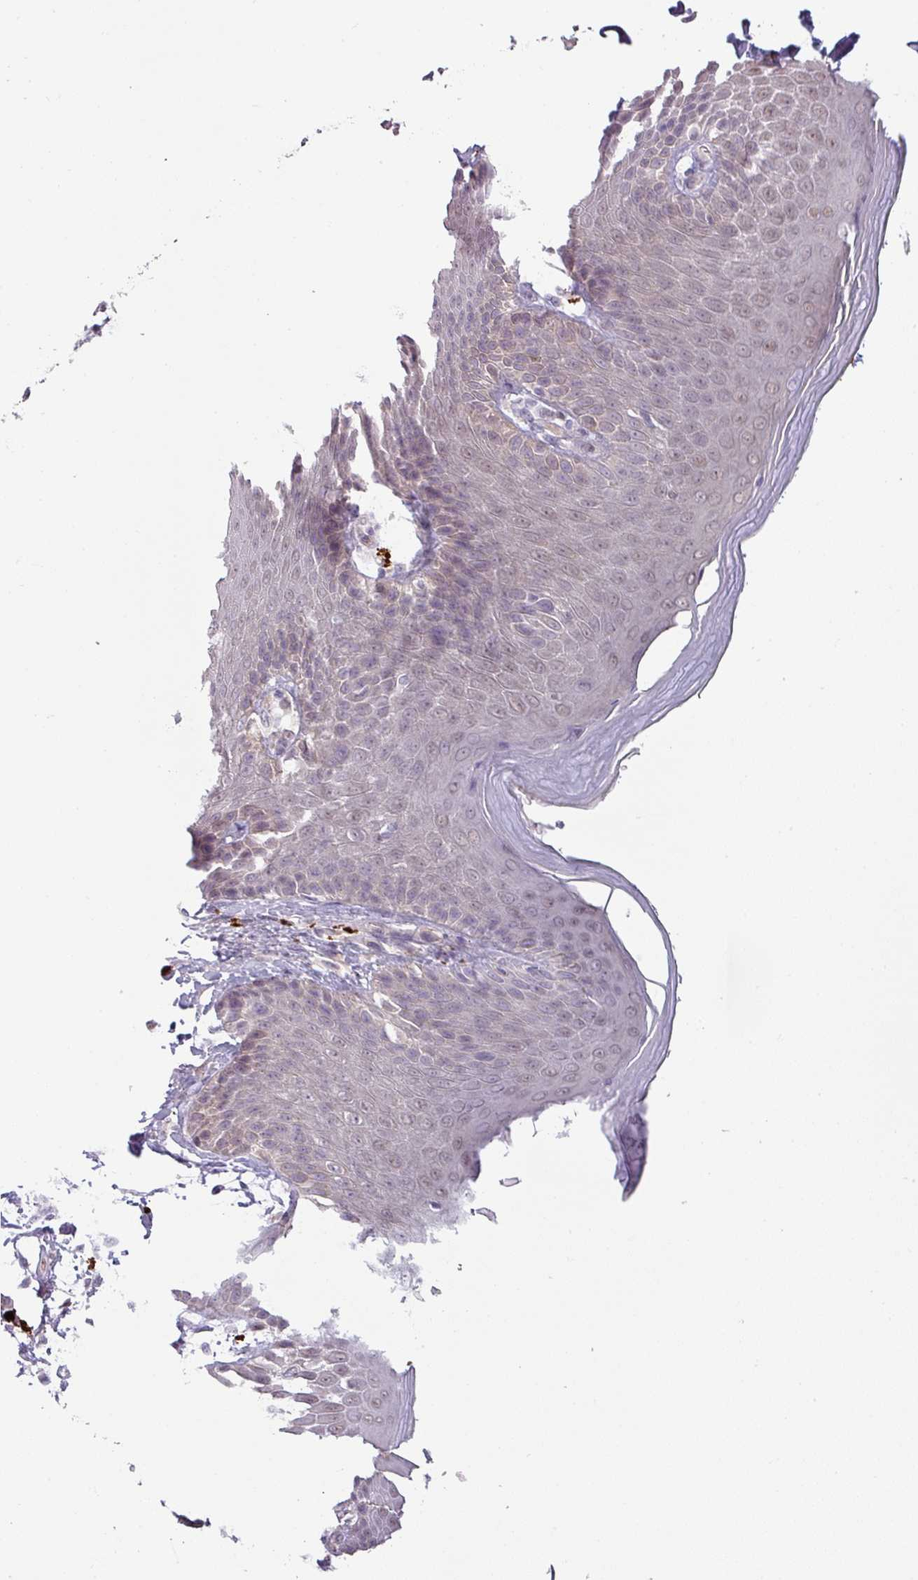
{"staining": {"intensity": "weak", "quantity": "25%-75%", "location": "cytoplasmic/membranous,nuclear"}, "tissue": "skin", "cell_type": "Epidermal cells", "image_type": "normal", "snomed": [{"axis": "morphology", "description": "Normal tissue, NOS"}, {"axis": "topography", "description": "Peripheral nerve tissue"}], "caption": "DAB (3,3'-diaminobenzidine) immunohistochemical staining of unremarkable skin exhibits weak cytoplasmic/membranous,nuclear protein expression in about 25%-75% of epidermal cells.", "gene": "CCDC144A", "patient": {"sex": "male", "age": 51}}